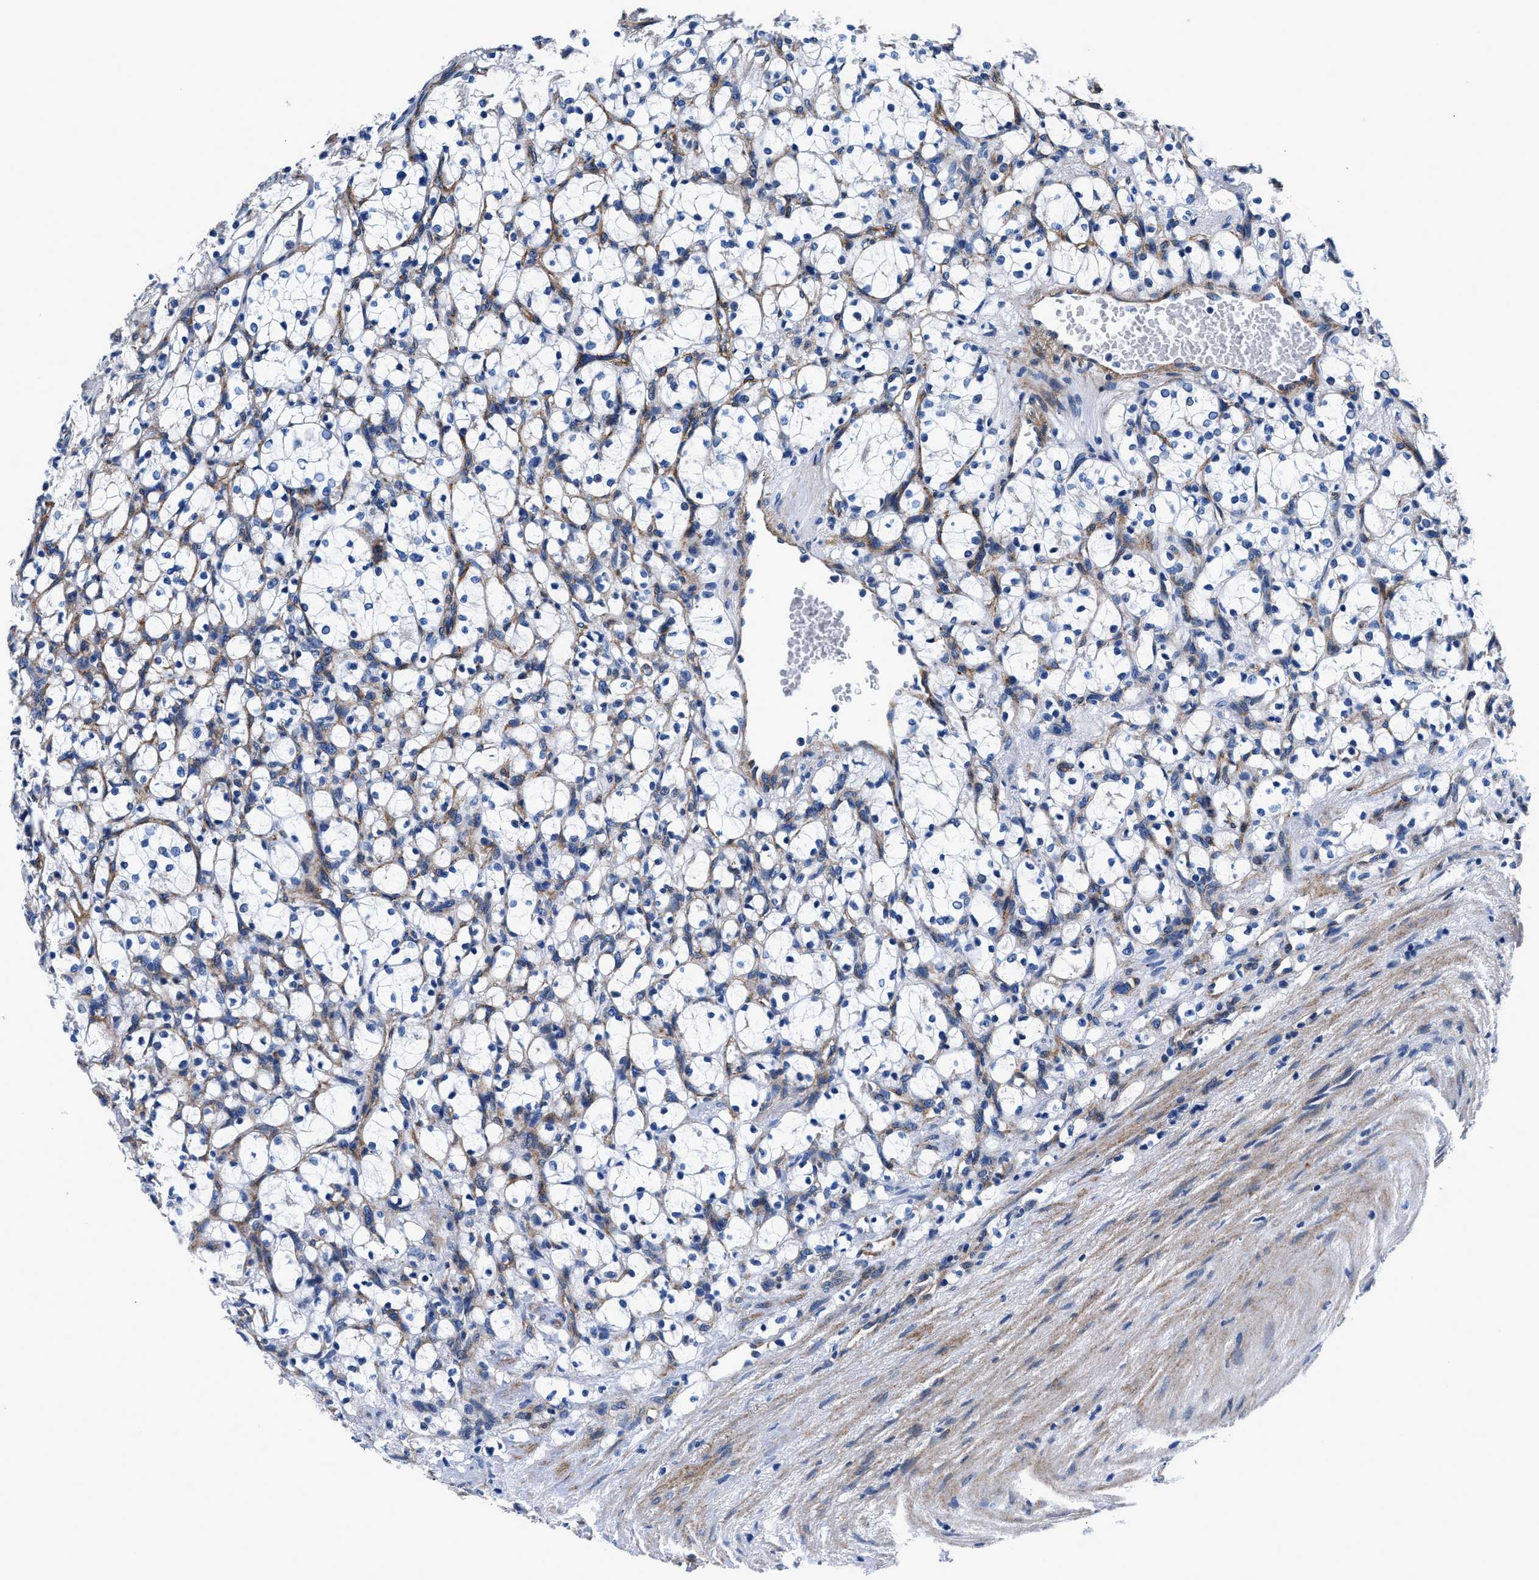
{"staining": {"intensity": "negative", "quantity": "none", "location": "none"}, "tissue": "renal cancer", "cell_type": "Tumor cells", "image_type": "cancer", "snomed": [{"axis": "morphology", "description": "Adenocarcinoma, NOS"}, {"axis": "topography", "description": "Kidney"}], "caption": "An immunohistochemistry photomicrograph of renal adenocarcinoma is shown. There is no staining in tumor cells of renal adenocarcinoma.", "gene": "DAG1", "patient": {"sex": "female", "age": 69}}